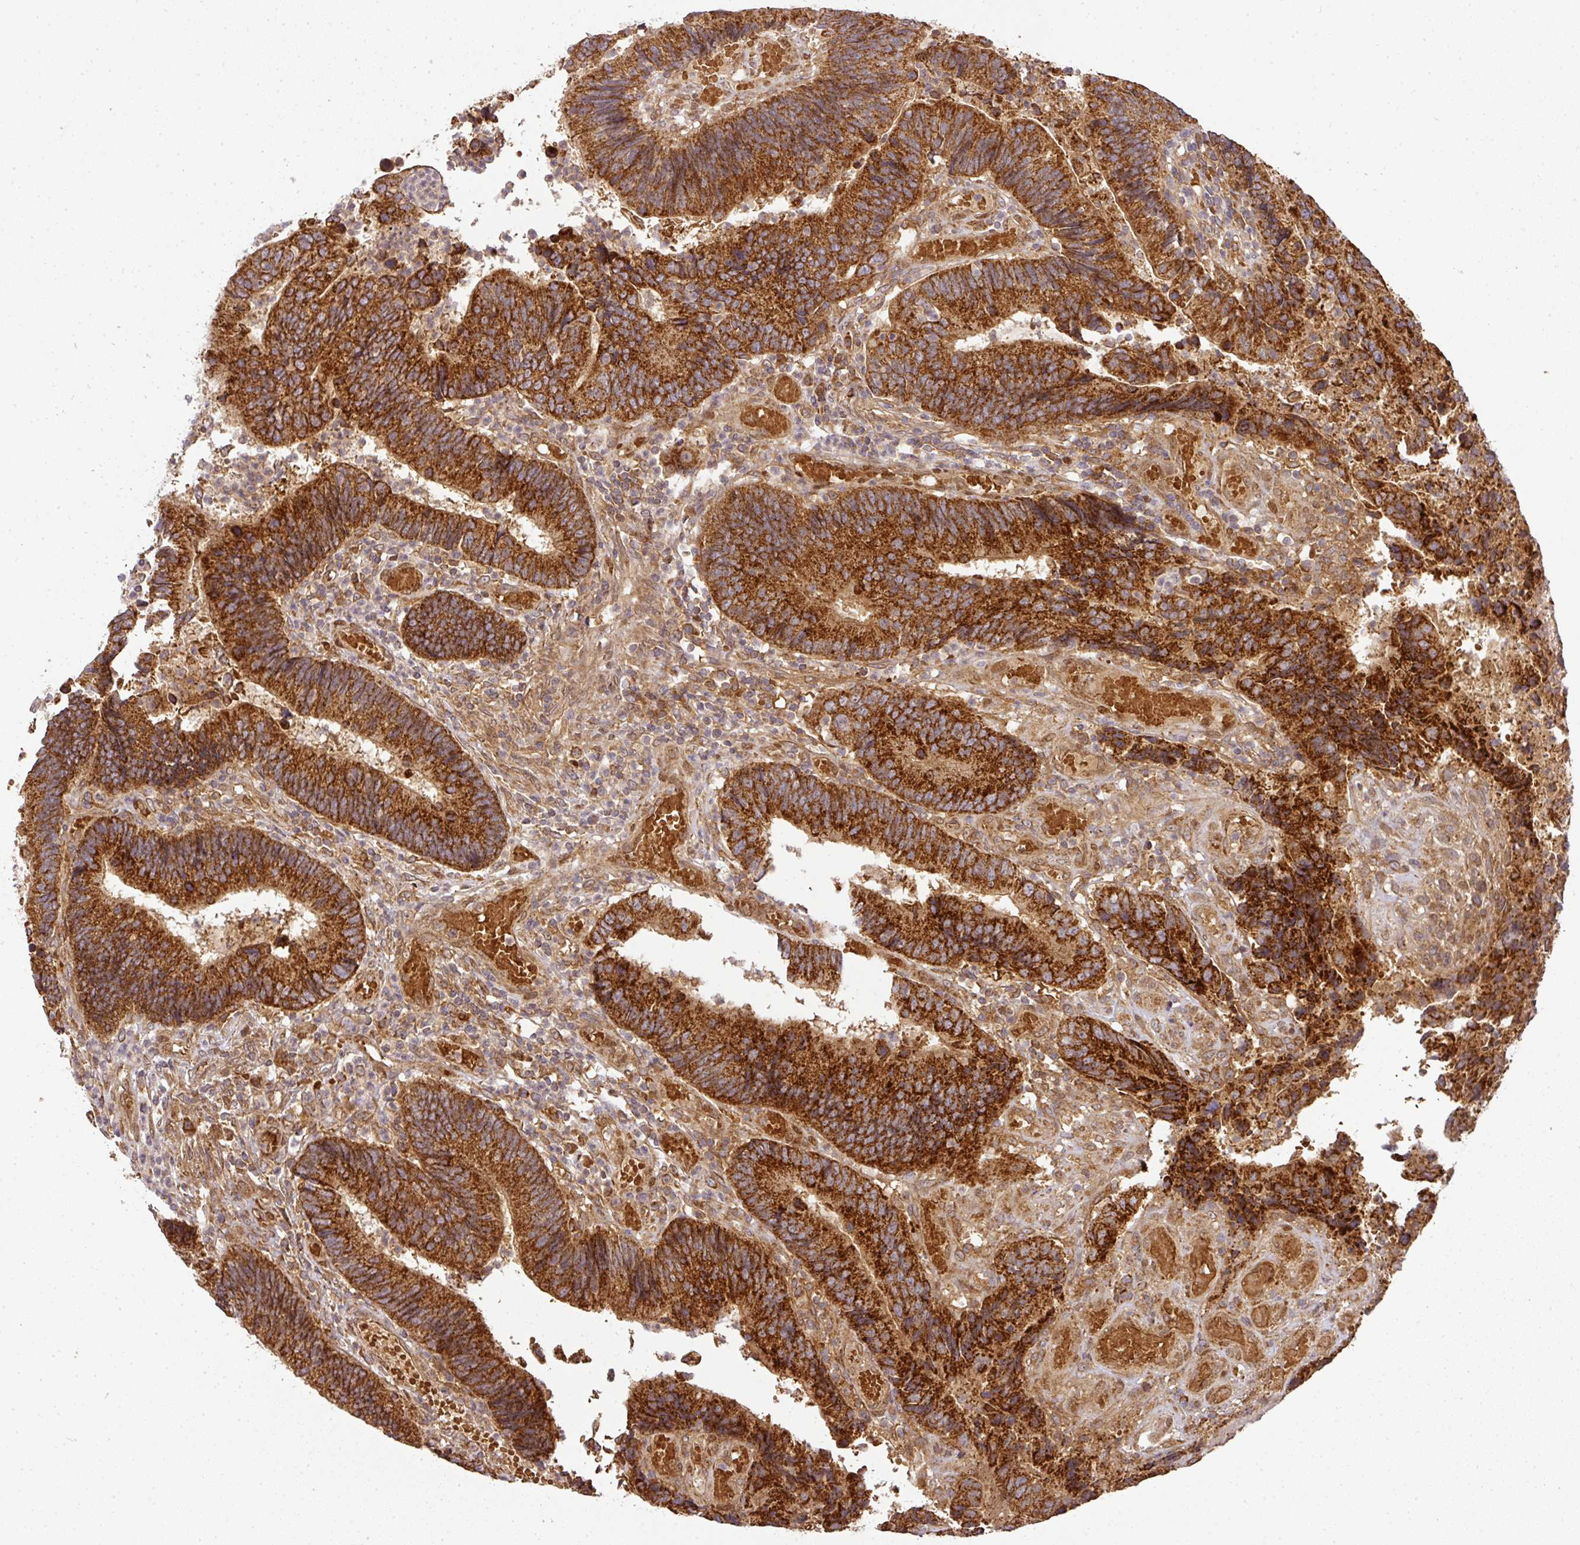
{"staining": {"intensity": "strong", "quantity": ">75%", "location": "cytoplasmic/membranous"}, "tissue": "colorectal cancer", "cell_type": "Tumor cells", "image_type": "cancer", "snomed": [{"axis": "morphology", "description": "Adenocarcinoma, NOS"}, {"axis": "topography", "description": "Colon"}], "caption": "Colorectal cancer (adenocarcinoma) tissue displays strong cytoplasmic/membranous staining in approximately >75% of tumor cells, visualized by immunohistochemistry.", "gene": "MALSU1", "patient": {"sex": "female", "age": 67}}